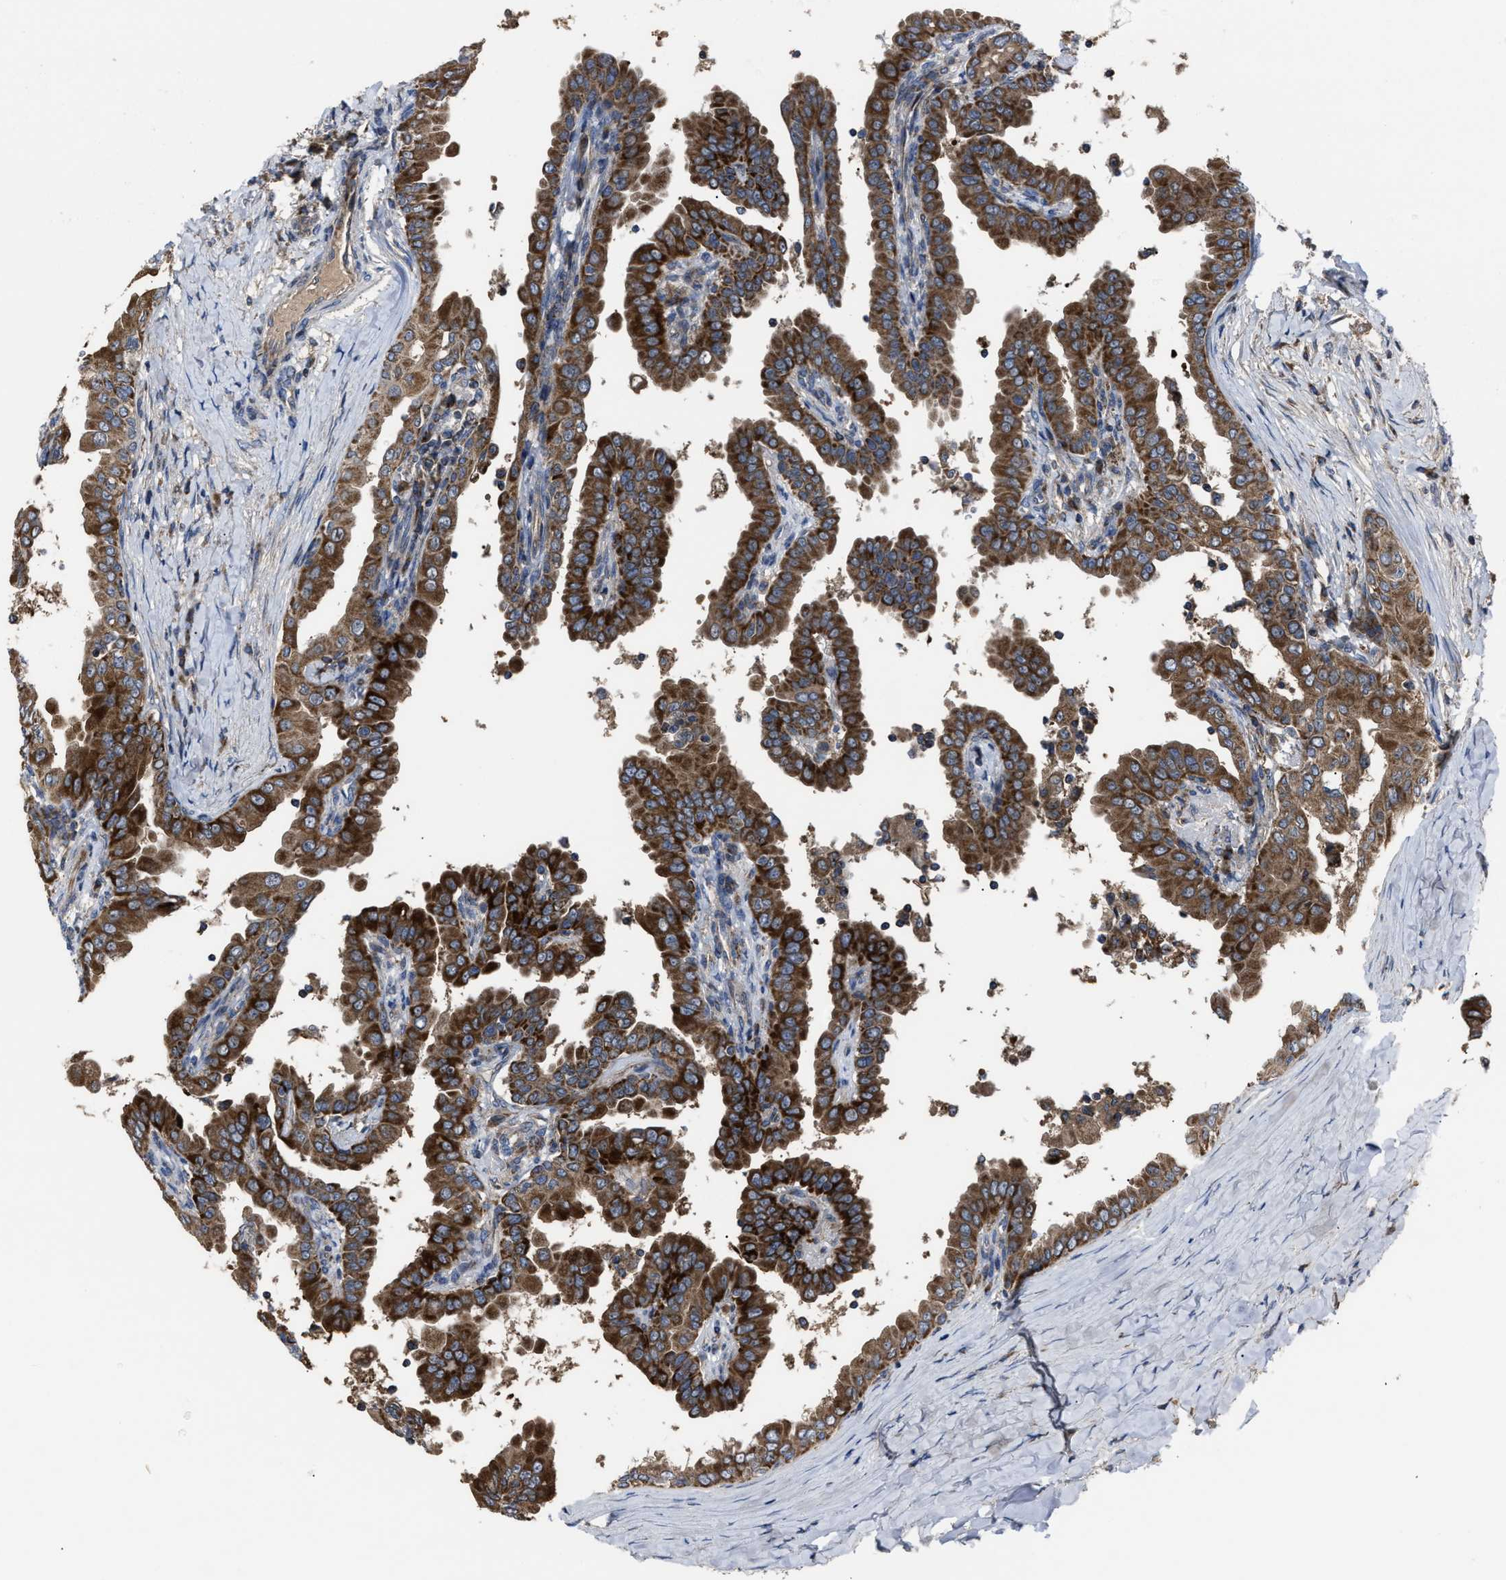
{"staining": {"intensity": "strong", "quantity": ">75%", "location": "cytoplasmic/membranous"}, "tissue": "thyroid cancer", "cell_type": "Tumor cells", "image_type": "cancer", "snomed": [{"axis": "morphology", "description": "Papillary adenocarcinoma, NOS"}, {"axis": "topography", "description": "Thyroid gland"}], "caption": "Thyroid cancer (papillary adenocarcinoma) stained with a protein marker shows strong staining in tumor cells.", "gene": "PASK", "patient": {"sex": "male", "age": 33}}